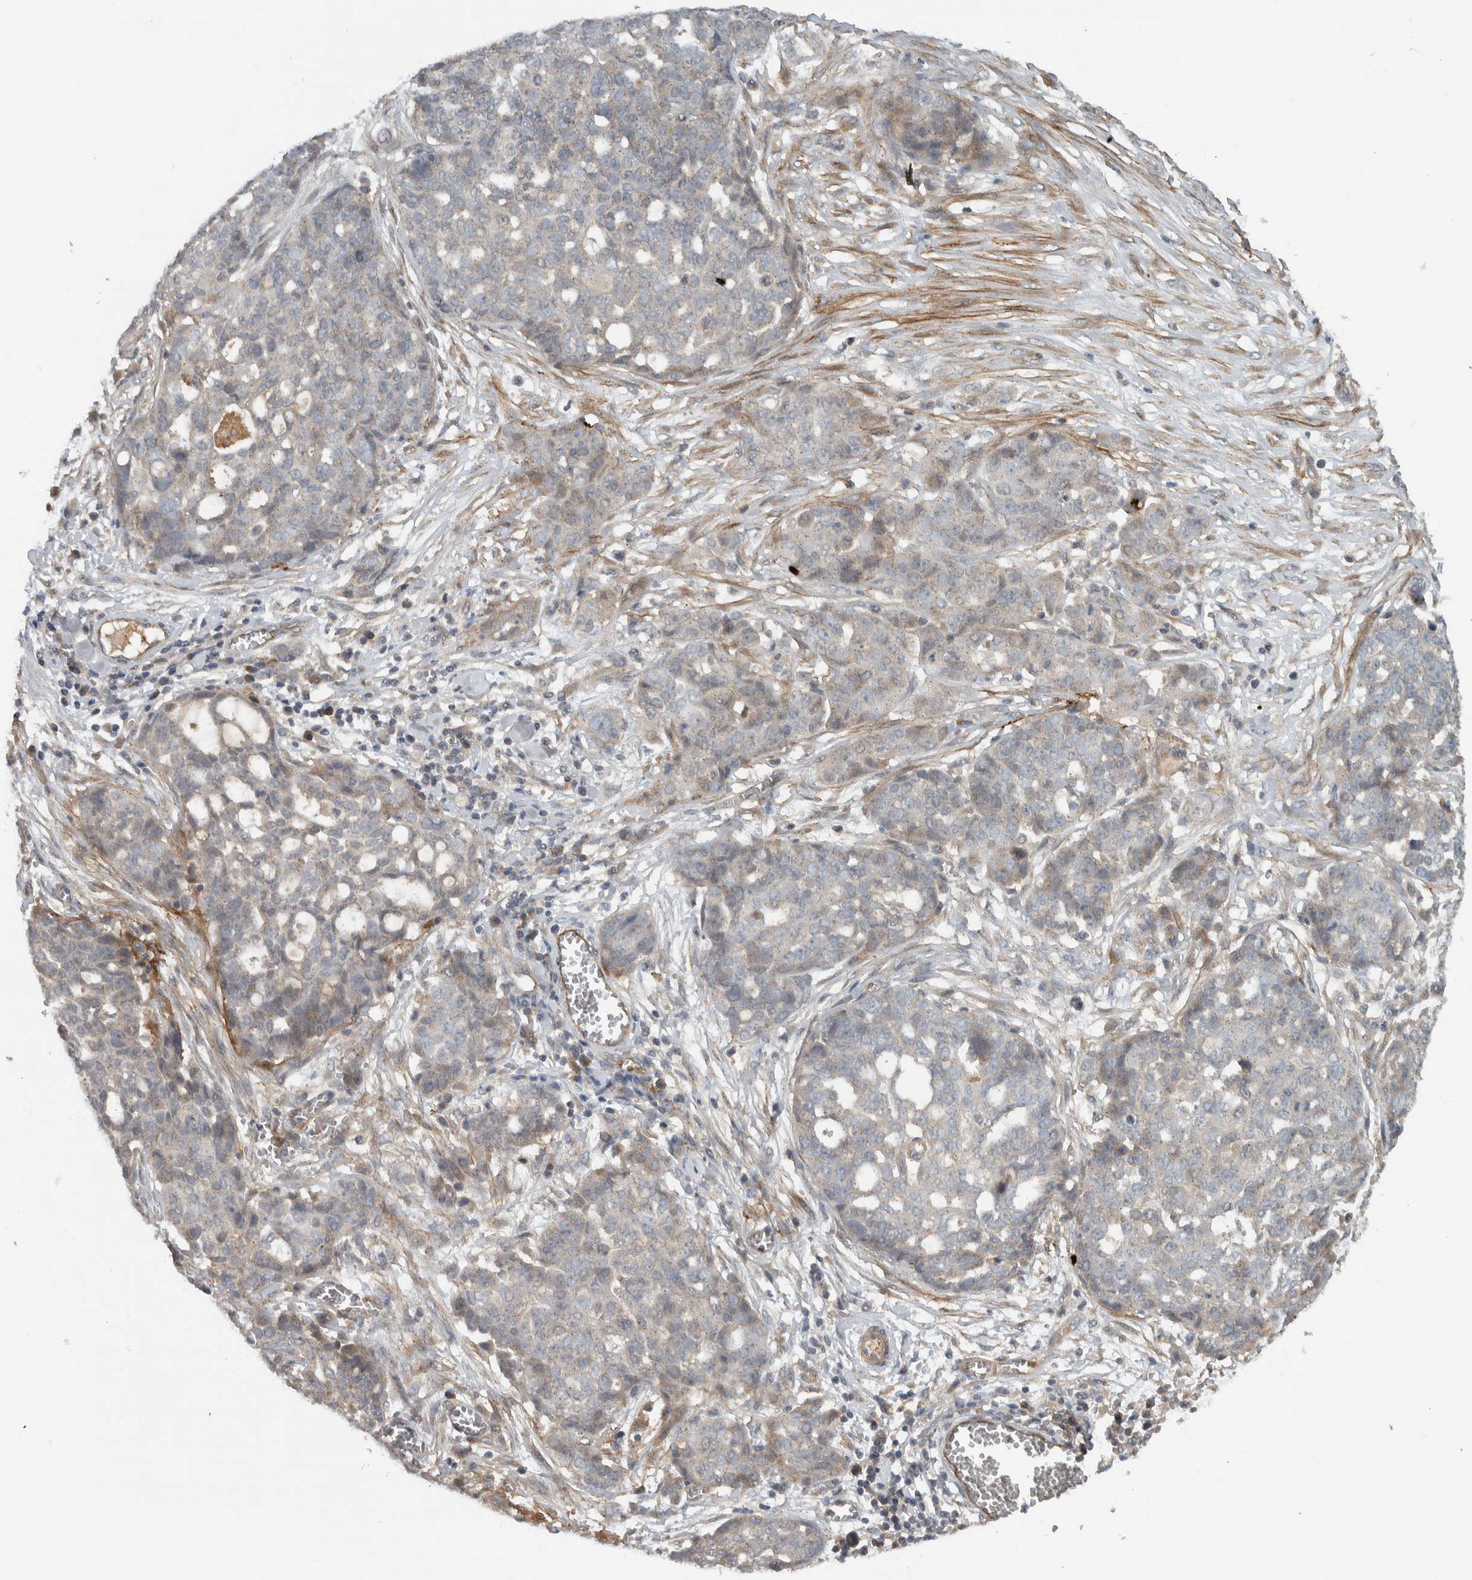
{"staining": {"intensity": "negative", "quantity": "none", "location": "none"}, "tissue": "ovarian cancer", "cell_type": "Tumor cells", "image_type": "cancer", "snomed": [{"axis": "morphology", "description": "Cystadenocarcinoma, serous, NOS"}, {"axis": "topography", "description": "Soft tissue"}, {"axis": "topography", "description": "Ovary"}], "caption": "Tumor cells show no significant protein expression in ovarian cancer (serous cystadenocarcinoma).", "gene": "LBHD1", "patient": {"sex": "female", "age": 57}}